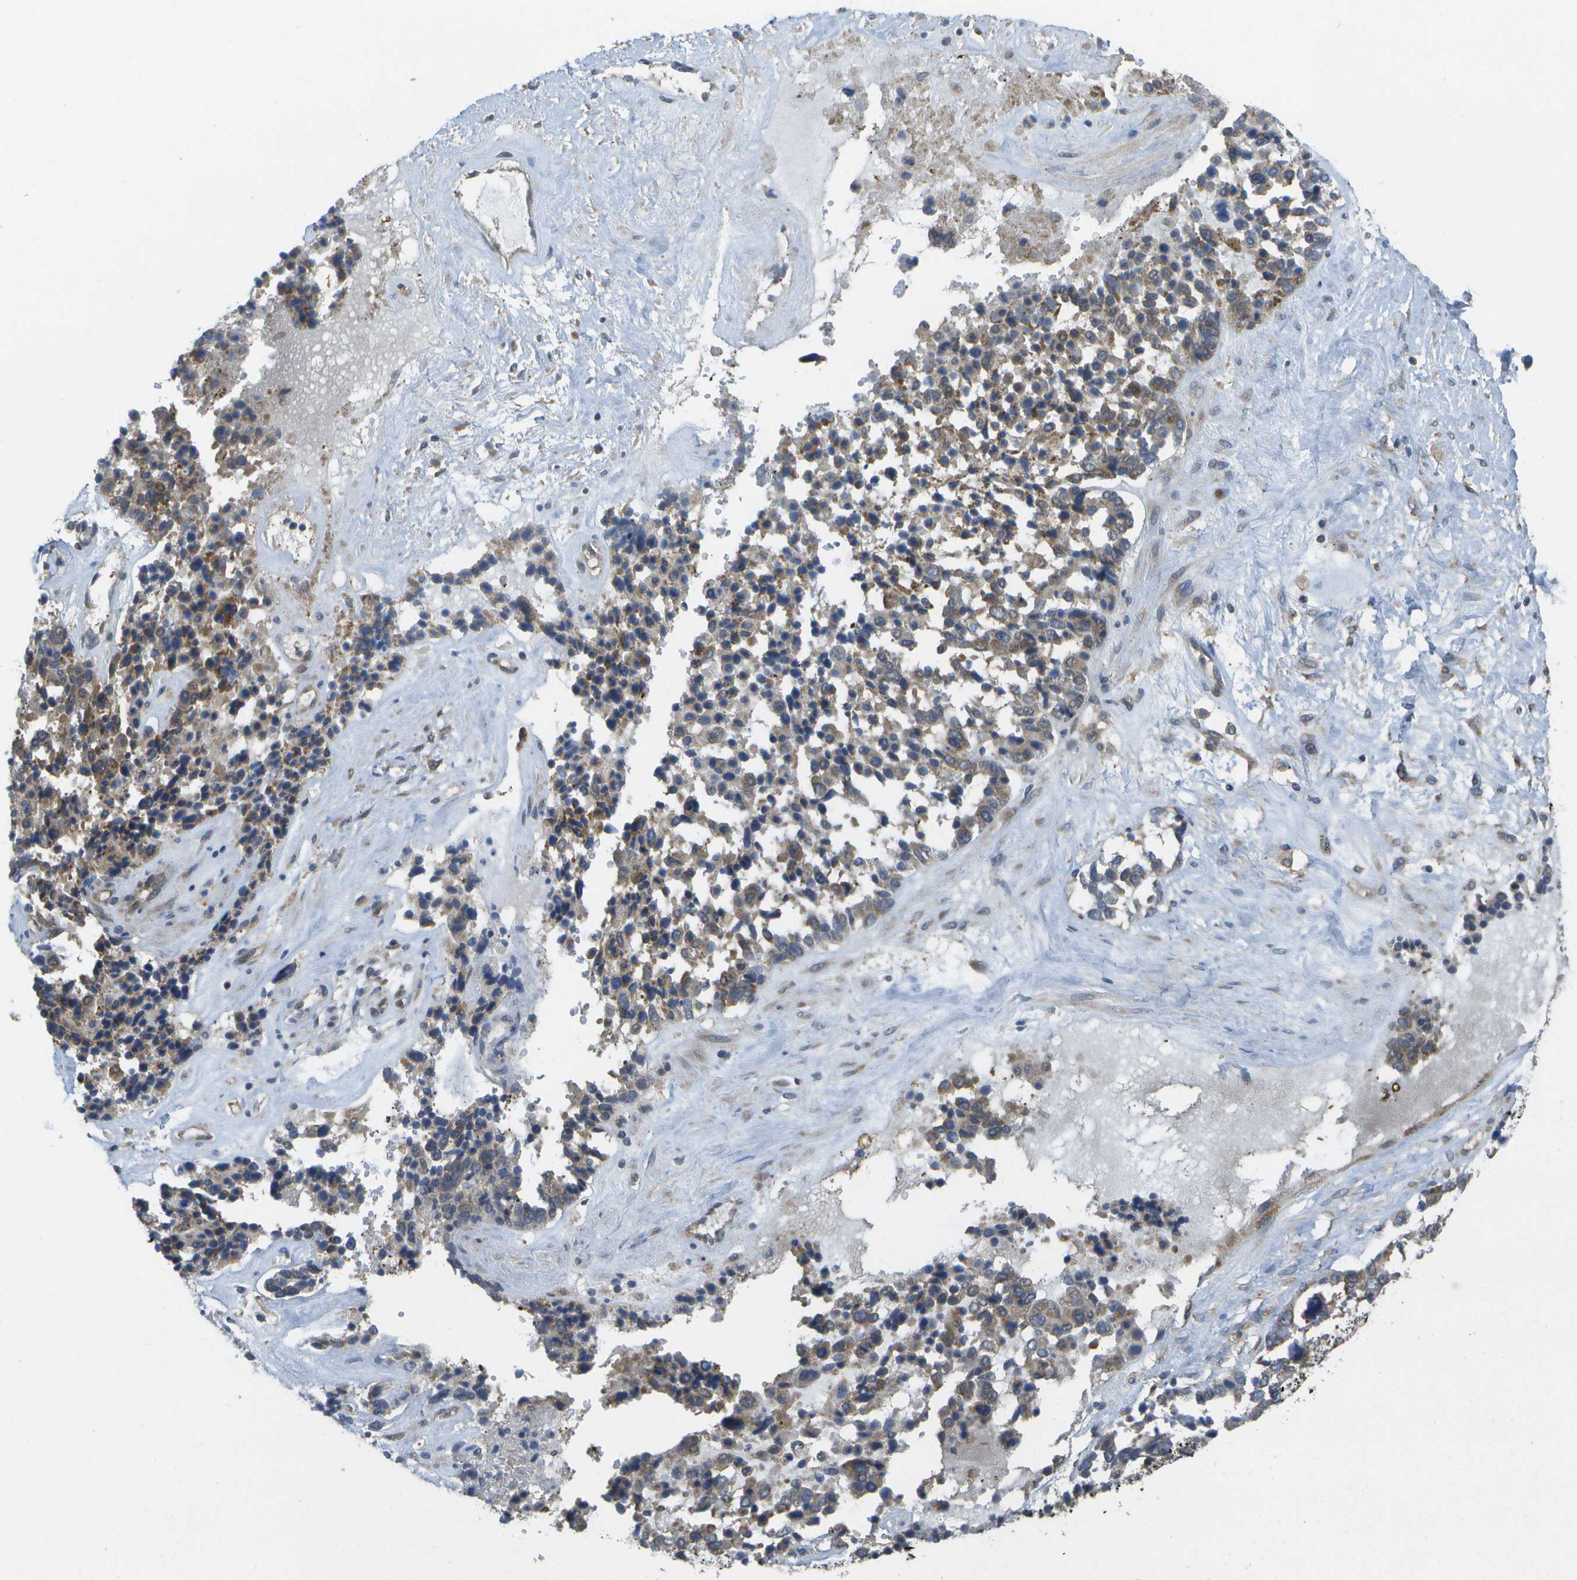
{"staining": {"intensity": "moderate", "quantity": ">75%", "location": "cytoplasmic/membranous"}, "tissue": "ovarian cancer", "cell_type": "Tumor cells", "image_type": "cancer", "snomed": [{"axis": "morphology", "description": "Cystadenocarcinoma, serous, NOS"}, {"axis": "topography", "description": "Ovary"}], "caption": "Brown immunohistochemical staining in ovarian cancer exhibits moderate cytoplasmic/membranous staining in about >75% of tumor cells.", "gene": "DPM3", "patient": {"sex": "female", "age": 44}}